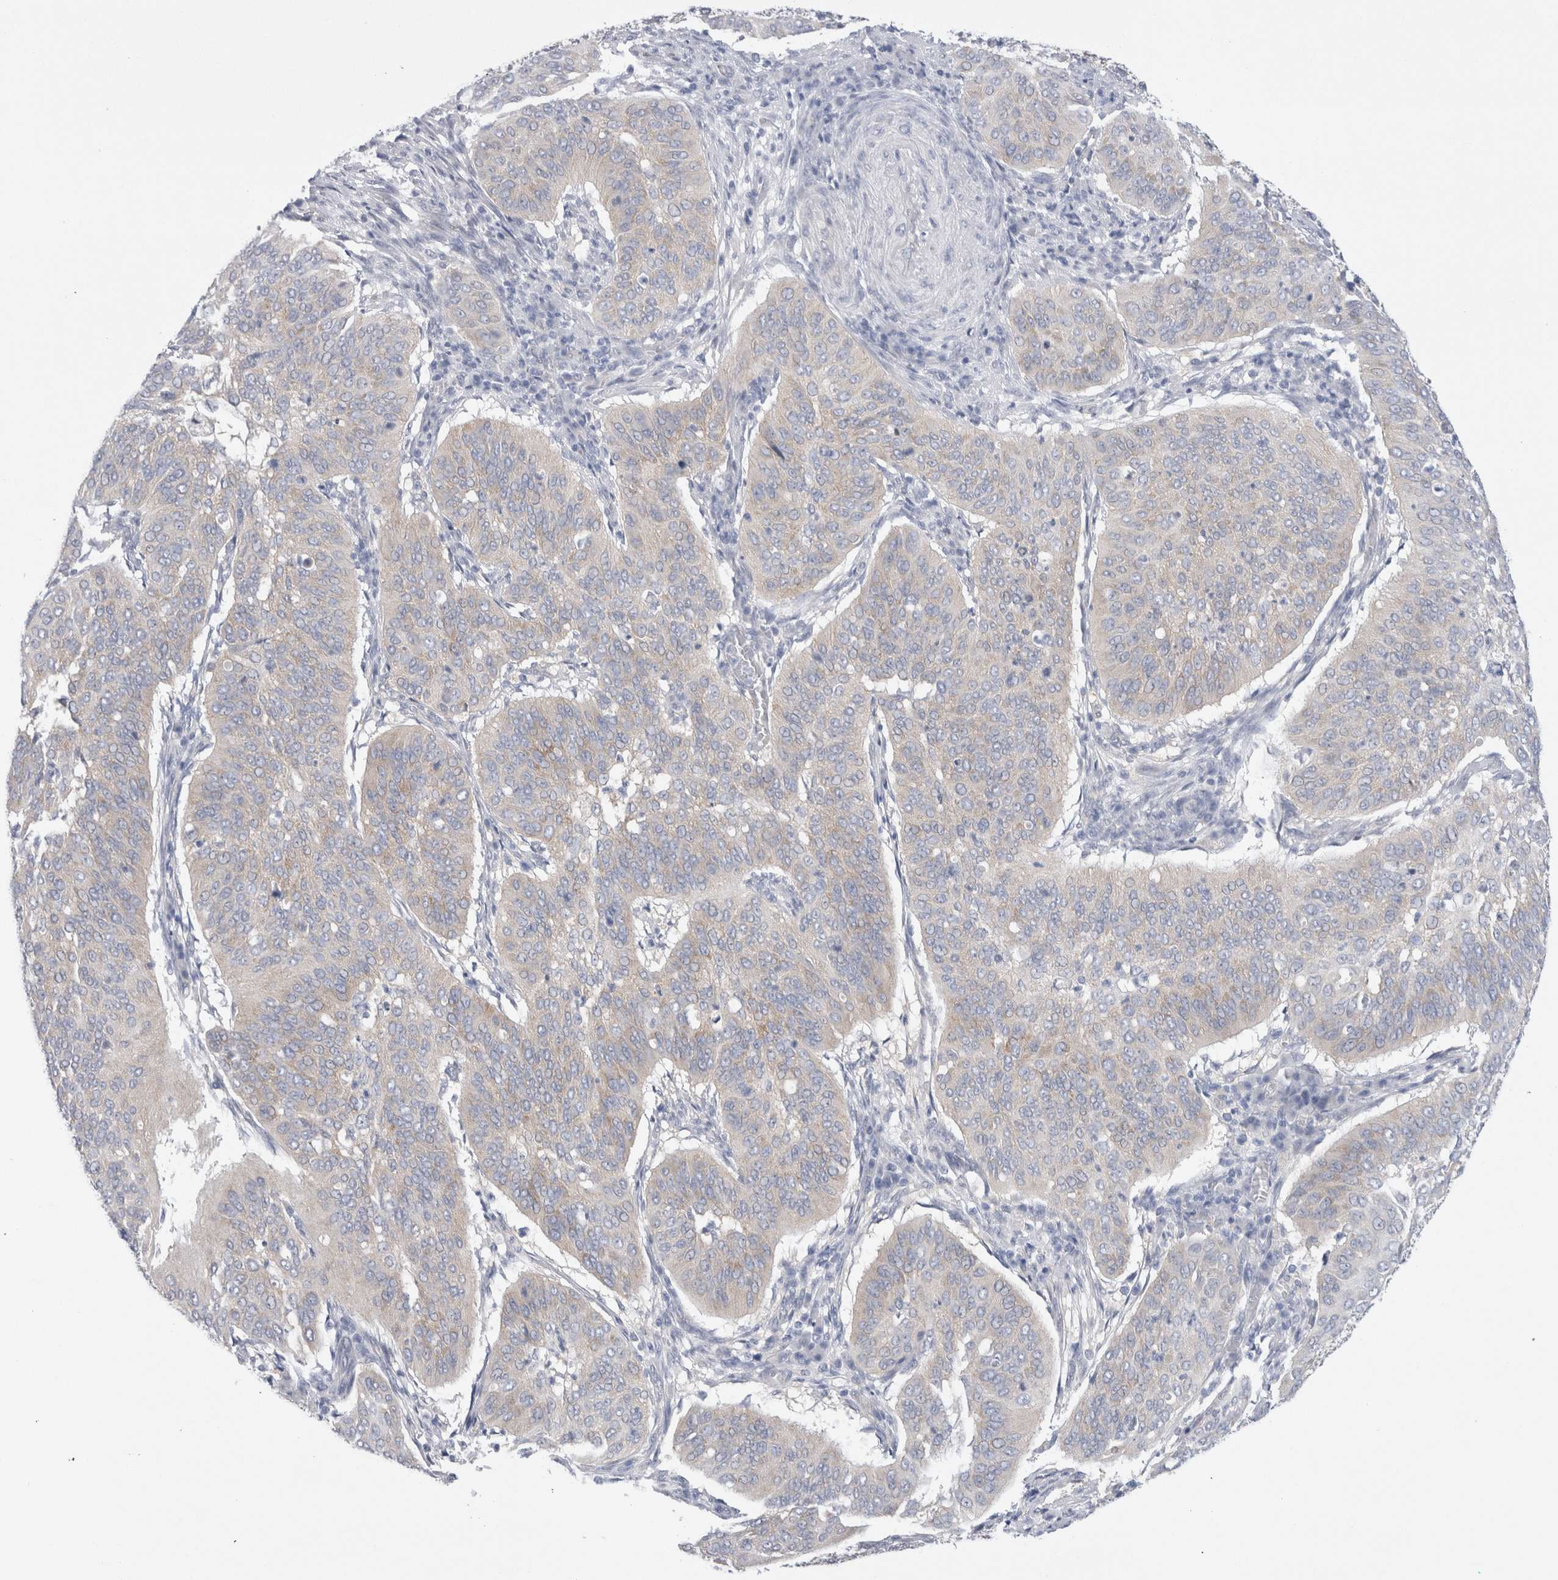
{"staining": {"intensity": "weak", "quantity": "<25%", "location": "cytoplasmic/membranous"}, "tissue": "cervical cancer", "cell_type": "Tumor cells", "image_type": "cancer", "snomed": [{"axis": "morphology", "description": "Normal tissue, NOS"}, {"axis": "morphology", "description": "Squamous cell carcinoma, NOS"}, {"axis": "topography", "description": "Cervix"}], "caption": "Immunohistochemistry (IHC) image of human cervical cancer (squamous cell carcinoma) stained for a protein (brown), which demonstrates no staining in tumor cells. (DAB immunohistochemistry (IHC), high magnification).", "gene": "WIPF2", "patient": {"sex": "female", "age": 39}}